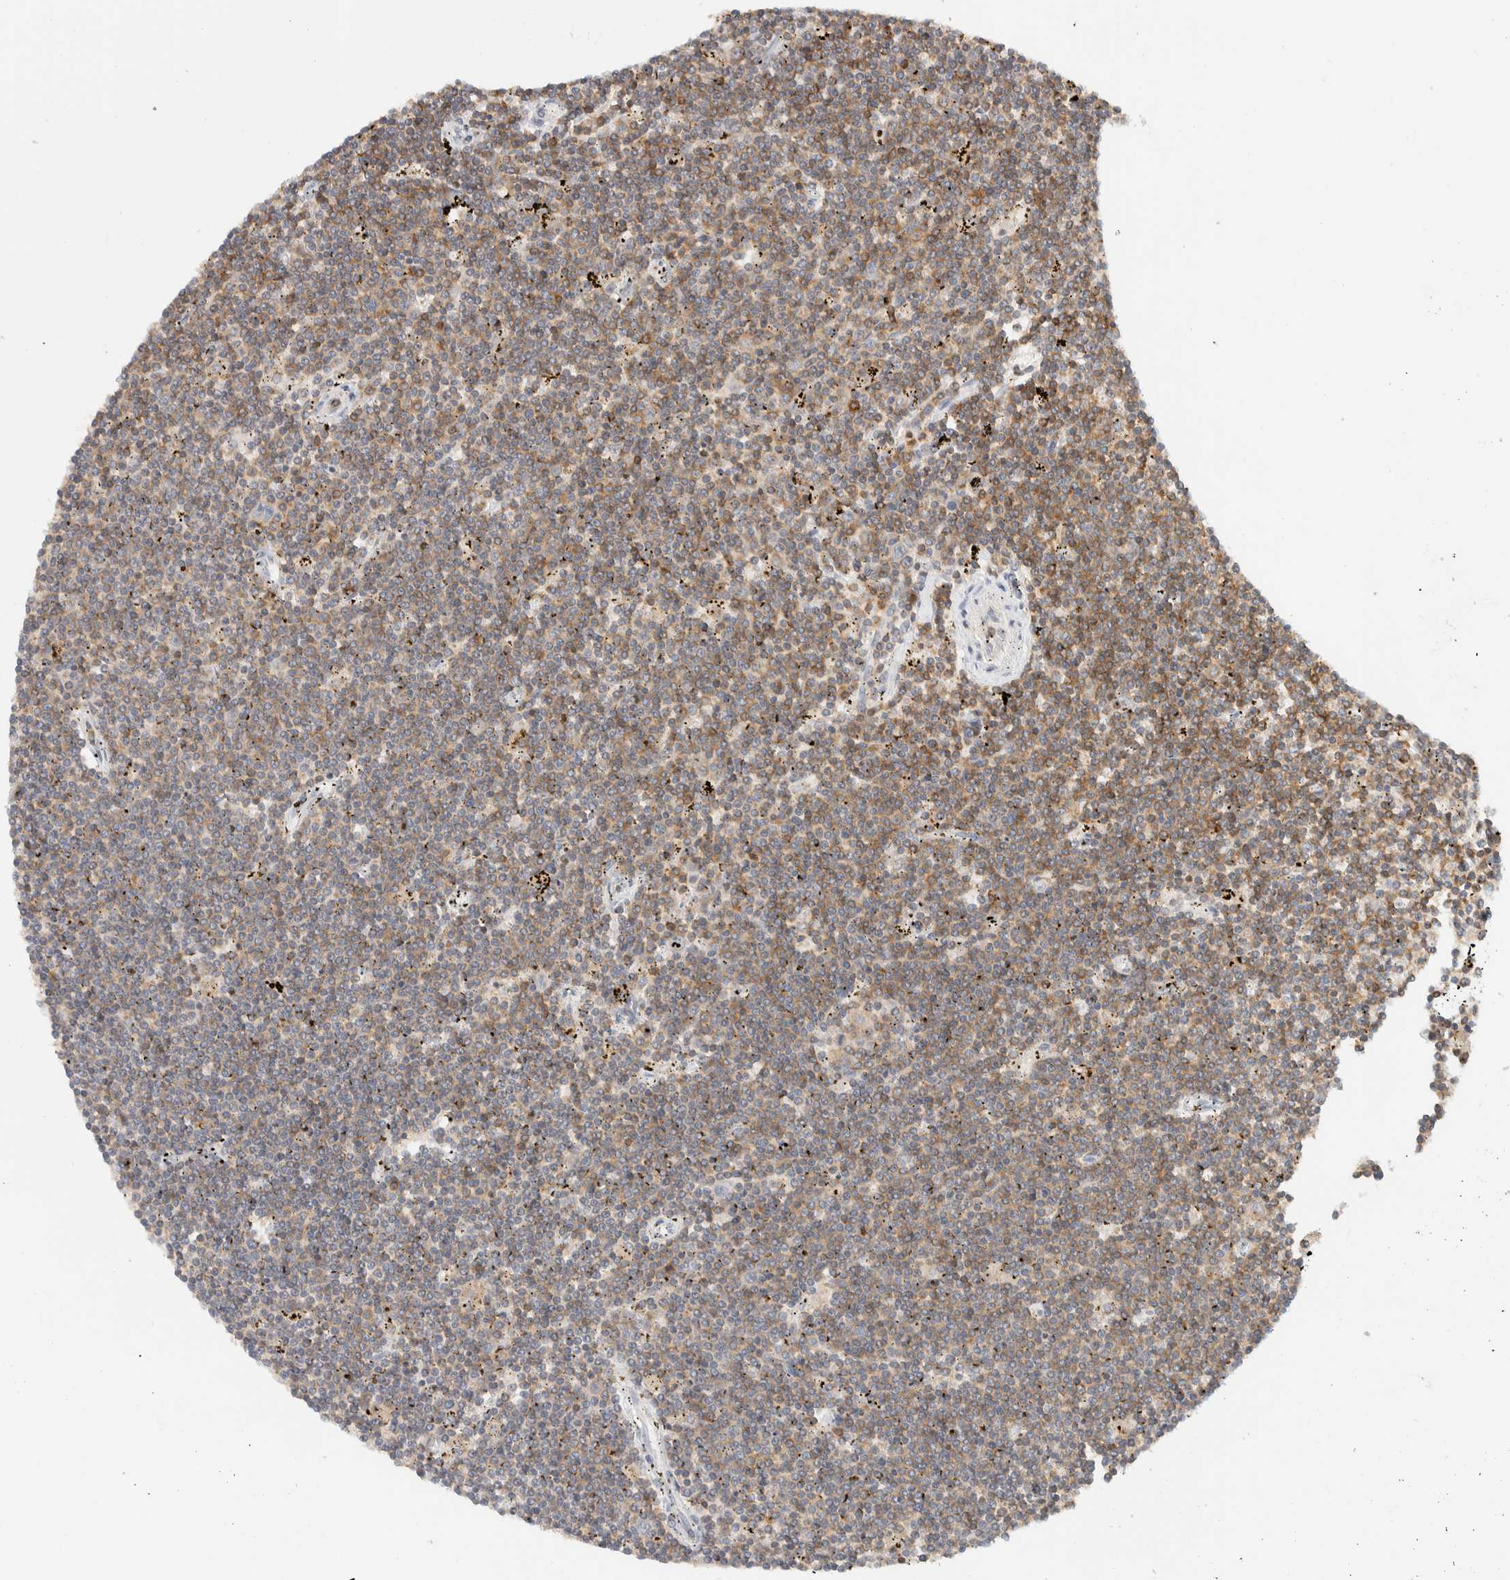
{"staining": {"intensity": "moderate", "quantity": "25%-75%", "location": "cytoplasmic/membranous"}, "tissue": "lymphoma", "cell_type": "Tumor cells", "image_type": "cancer", "snomed": [{"axis": "morphology", "description": "Malignant lymphoma, non-Hodgkin's type, Low grade"}, {"axis": "topography", "description": "Spleen"}], "caption": "Moderate cytoplasmic/membranous positivity is identified in about 25%-75% of tumor cells in lymphoma. (brown staining indicates protein expression, while blue staining denotes nuclei).", "gene": "RUNDC1", "patient": {"sex": "male", "age": 76}}